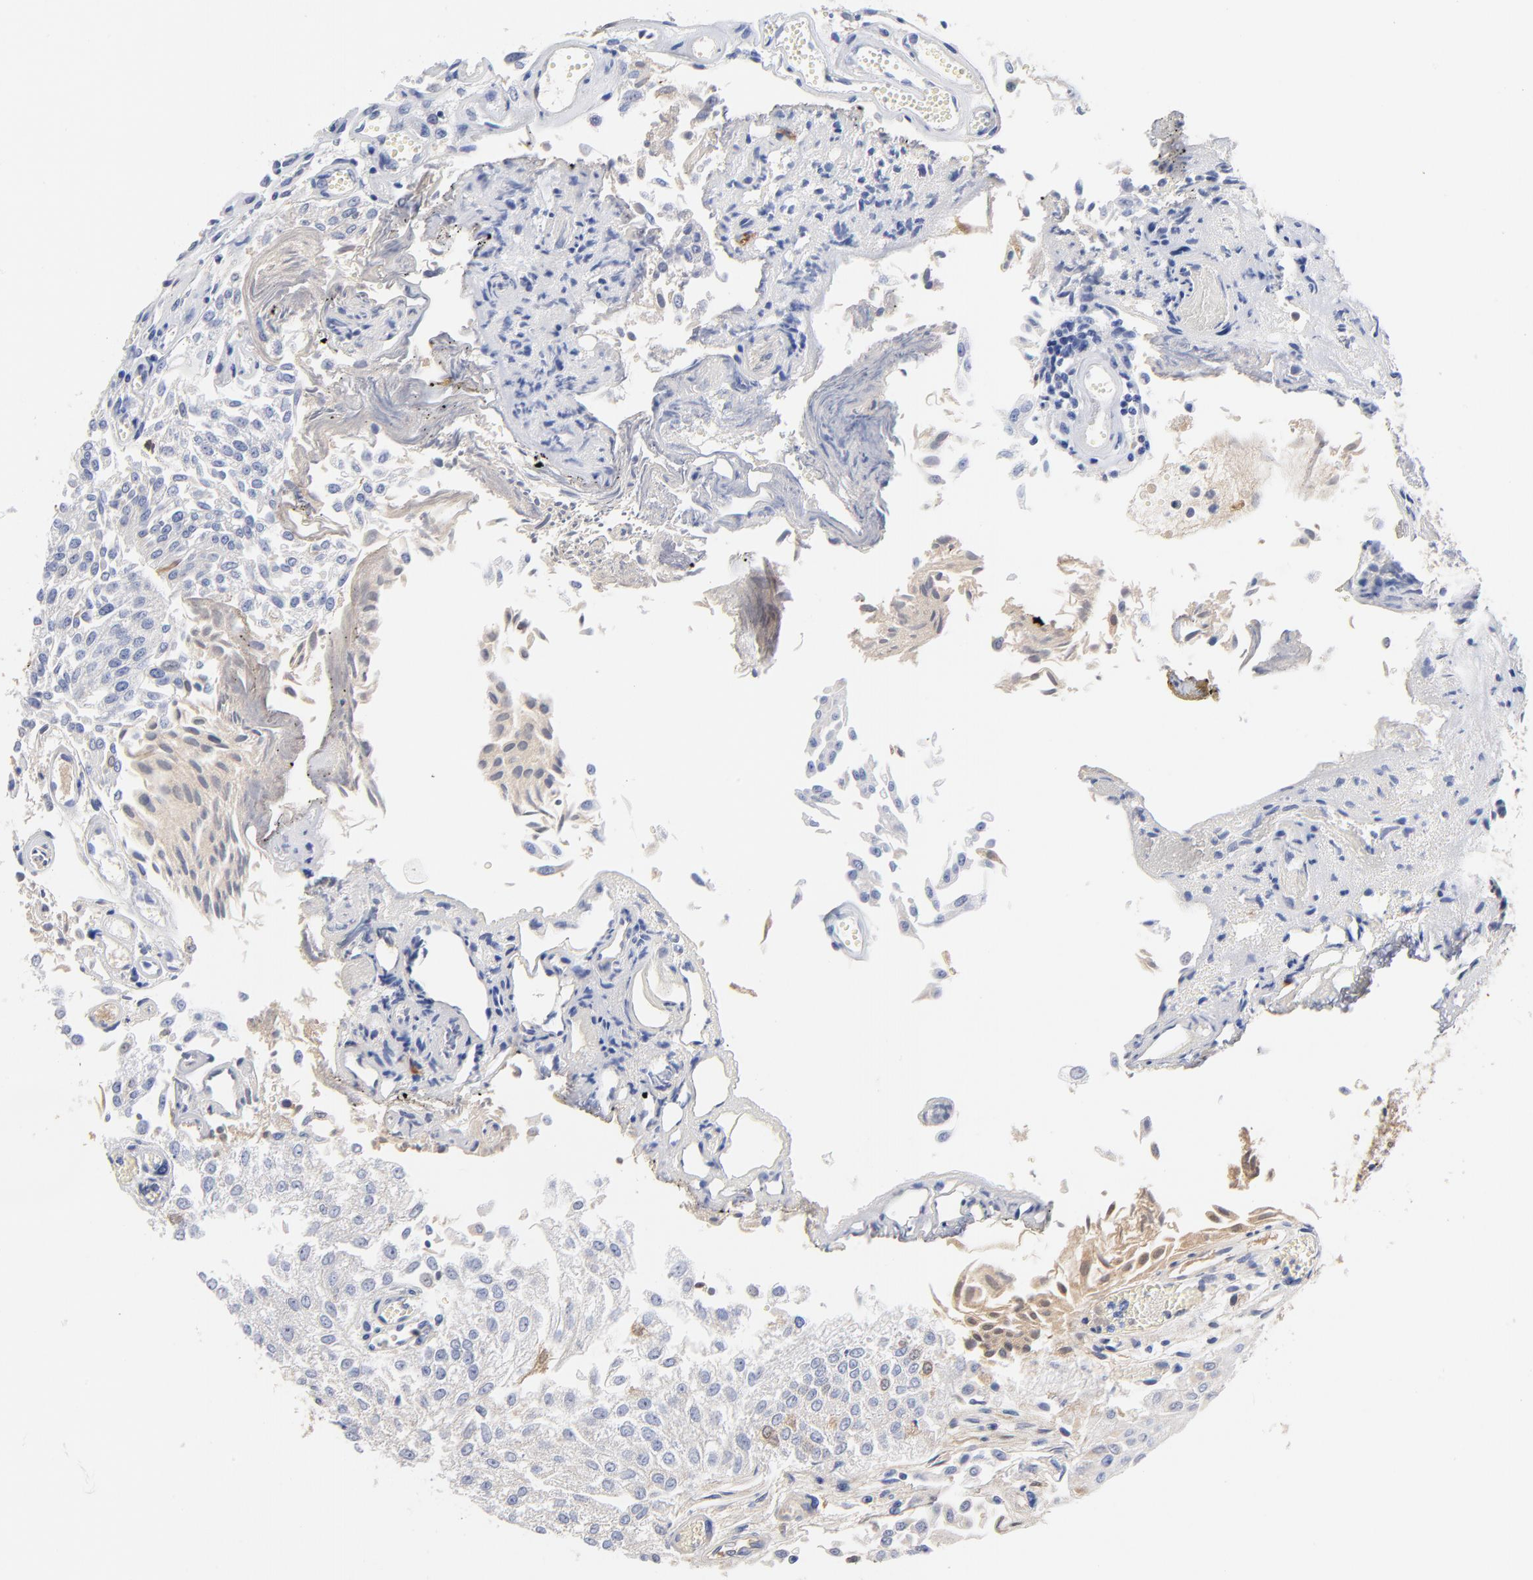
{"staining": {"intensity": "weak", "quantity": "<25%", "location": "cytoplasmic/membranous"}, "tissue": "urothelial cancer", "cell_type": "Tumor cells", "image_type": "cancer", "snomed": [{"axis": "morphology", "description": "Urothelial carcinoma, Low grade"}, {"axis": "topography", "description": "Urinary bladder"}], "caption": "An immunohistochemistry photomicrograph of urothelial cancer is shown. There is no staining in tumor cells of urothelial cancer.", "gene": "IGLV3-10", "patient": {"sex": "male", "age": 86}}